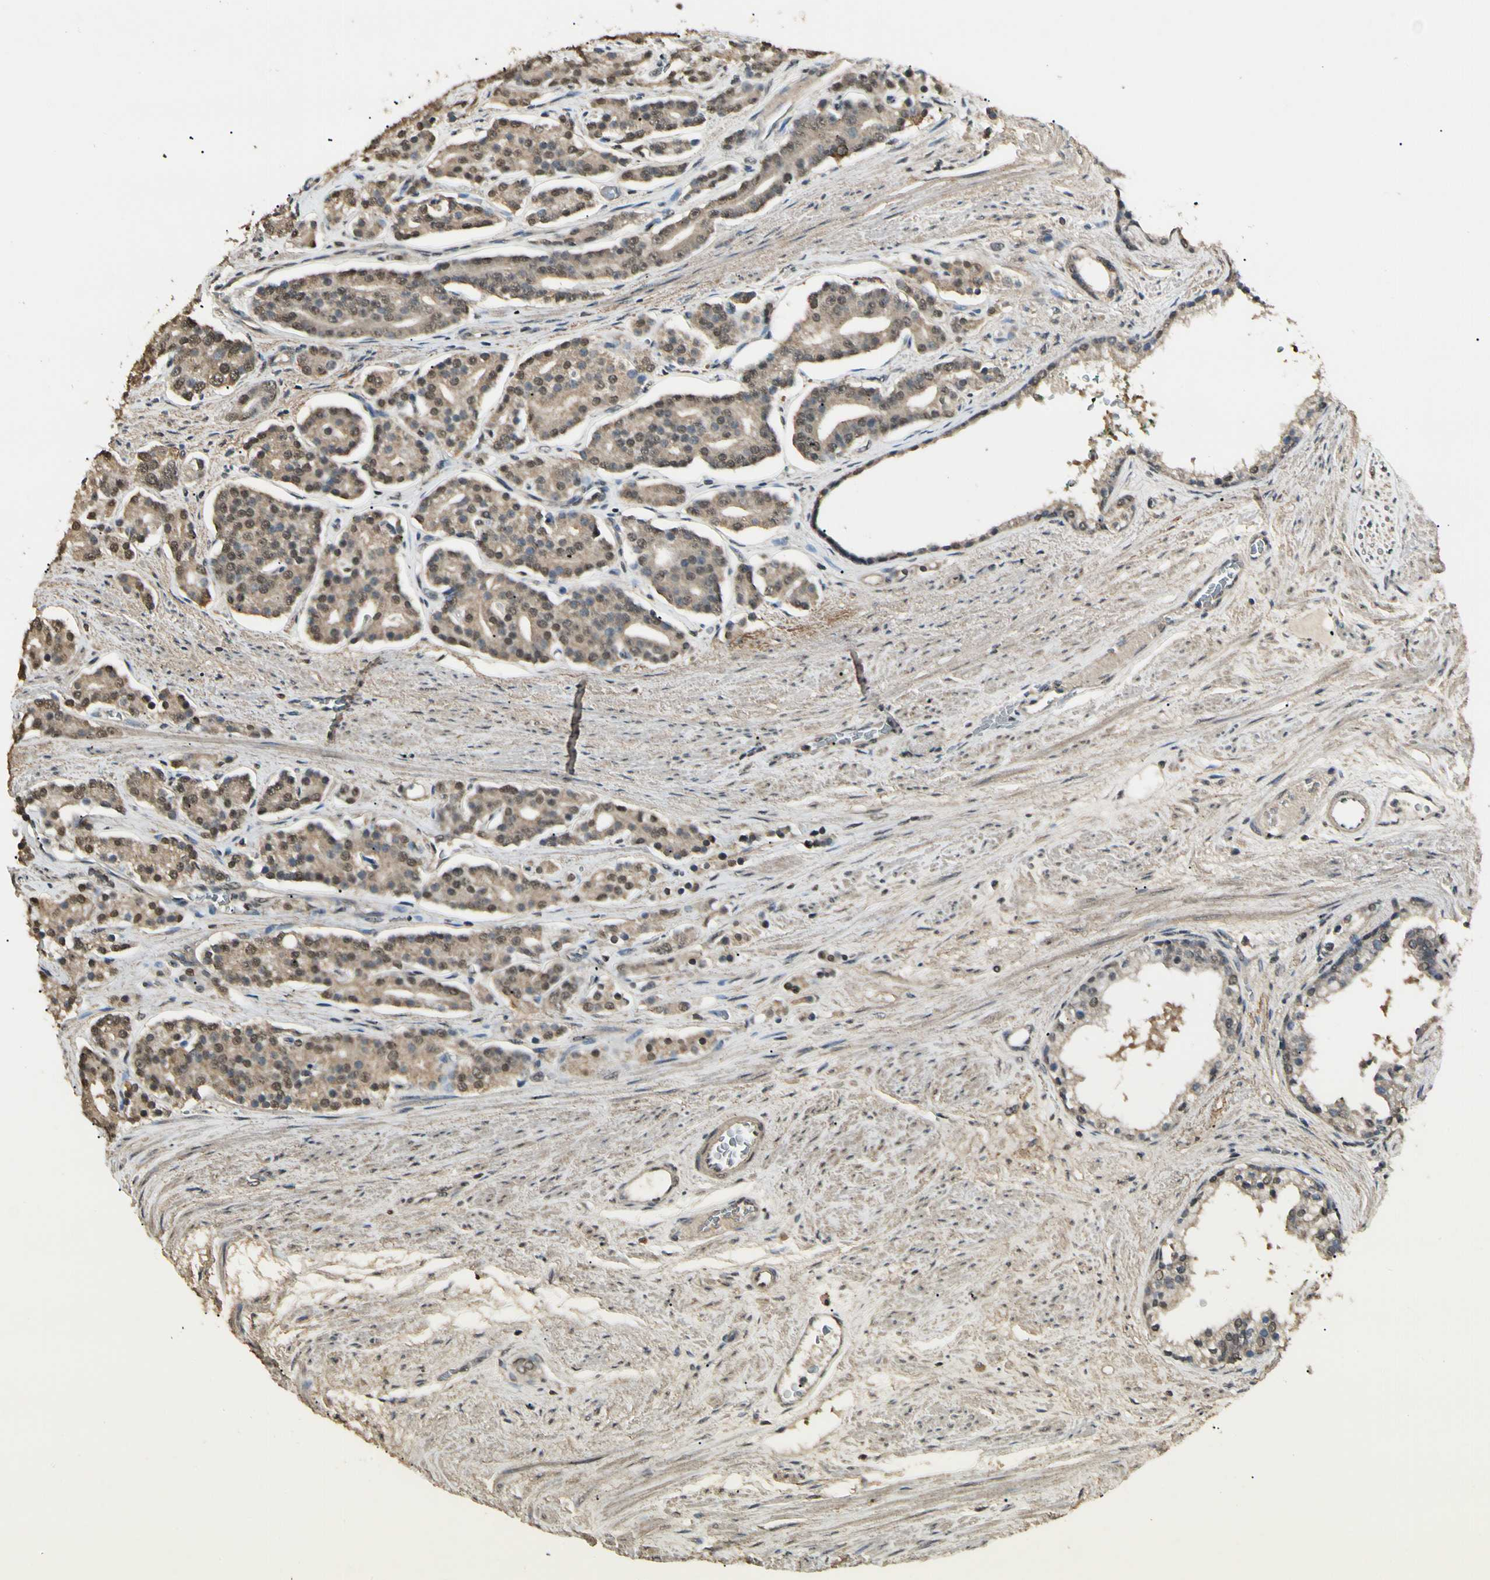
{"staining": {"intensity": "weak", "quantity": ">75%", "location": "cytoplasmic/membranous,nuclear"}, "tissue": "prostate cancer", "cell_type": "Tumor cells", "image_type": "cancer", "snomed": [{"axis": "morphology", "description": "Adenocarcinoma, Low grade"}, {"axis": "topography", "description": "Prostate"}], "caption": "This is an image of IHC staining of prostate adenocarcinoma (low-grade), which shows weak positivity in the cytoplasmic/membranous and nuclear of tumor cells.", "gene": "SGCA", "patient": {"sex": "male", "age": 63}}